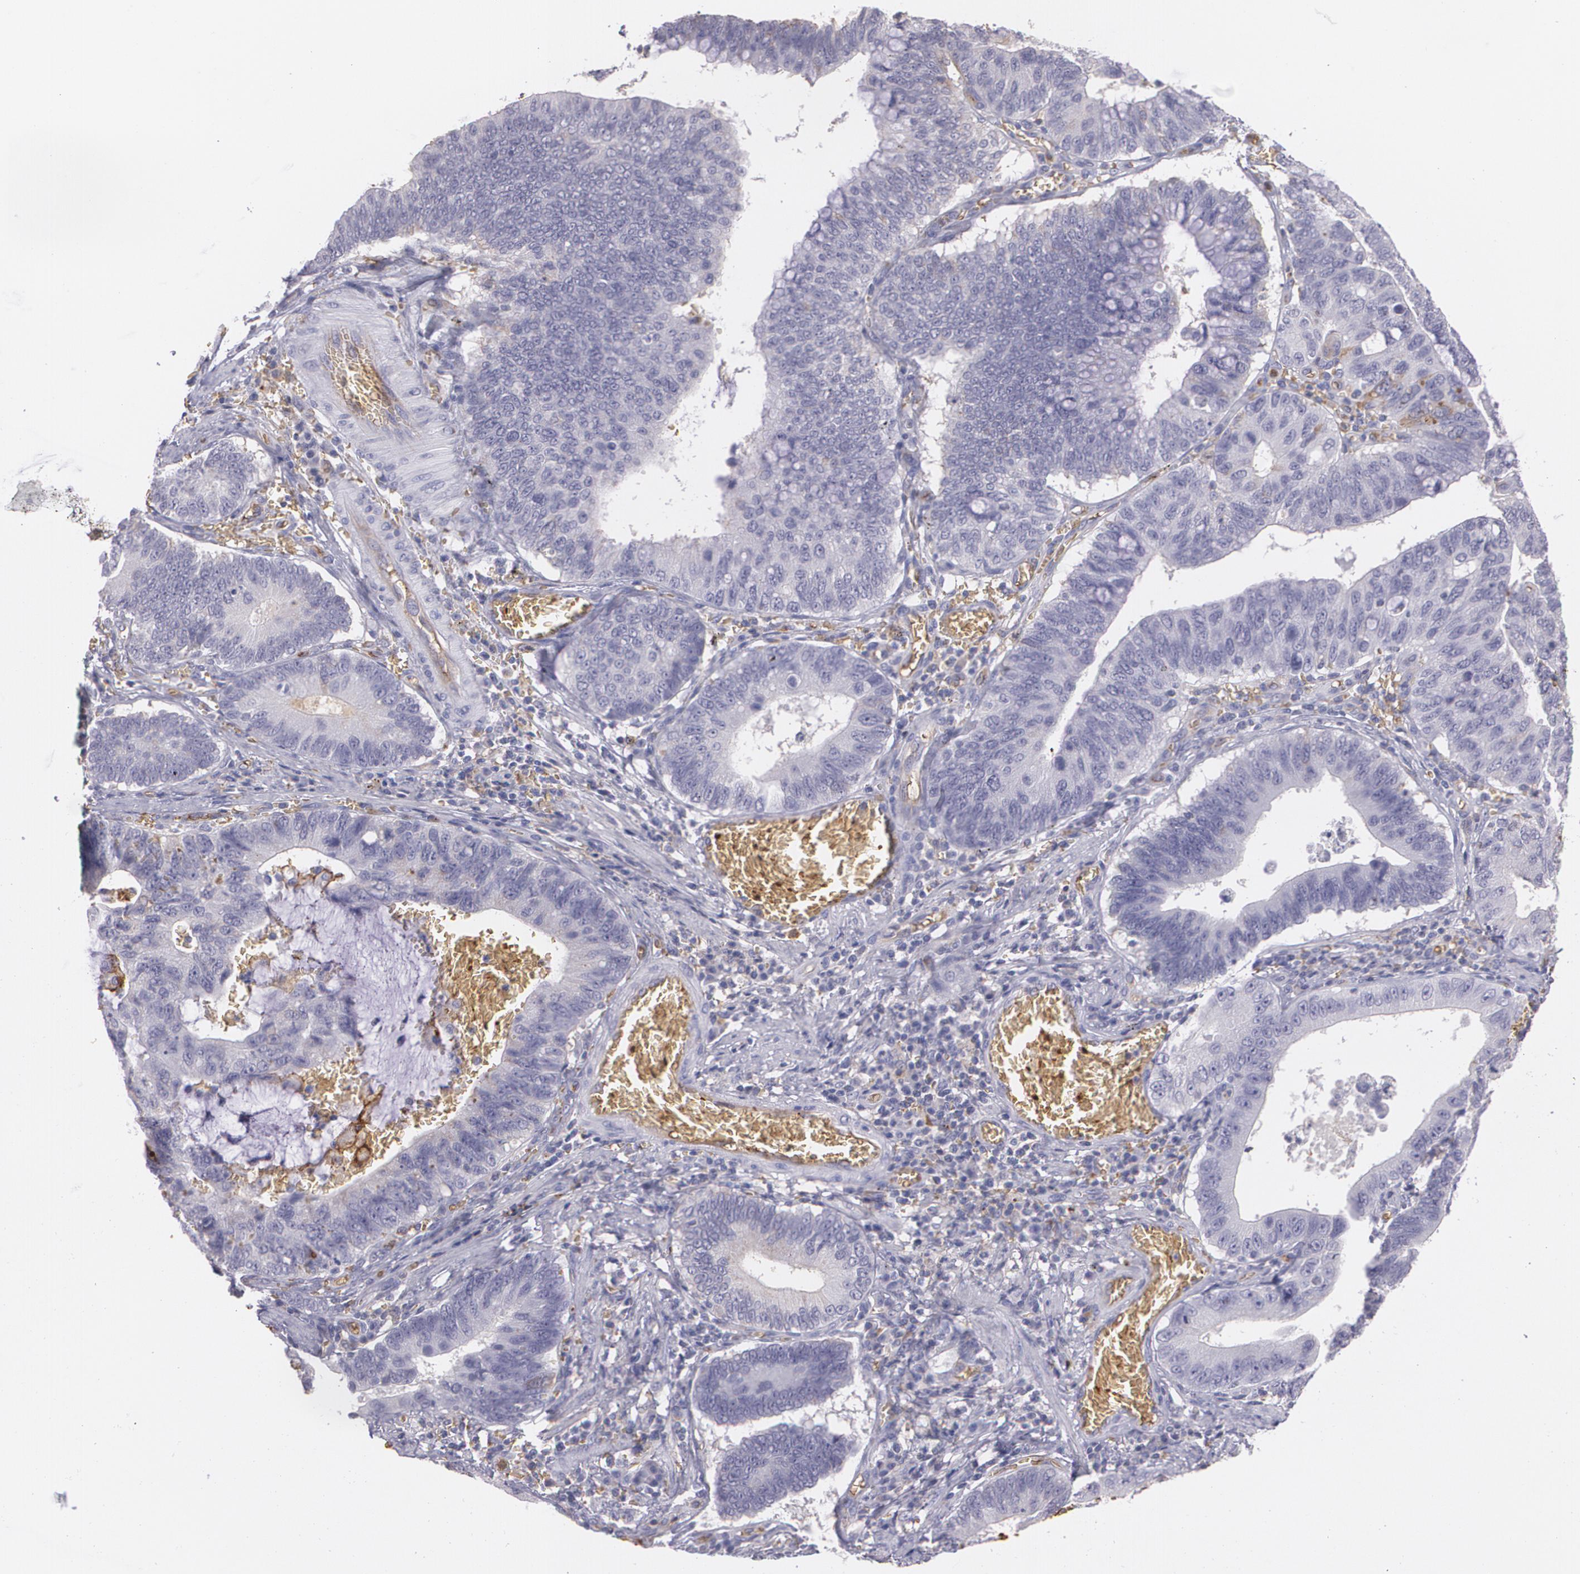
{"staining": {"intensity": "negative", "quantity": "none", "location": "none"}, "tissue": "stomach cancer", "cell_type": "Tumor cells", "image_type": "cancer", "snomed": [{"axis": "morphology", "description": "Adenocarcinoma, NOS"}, {"axis": "topography", "description": "Stomach"}, {"axis": "topography", "description": "Gastric cardia"}], "caption": "An immunohistochemistry (IHC) photomicrograph of stomach adenocarcinoma is shown. There is no staining in tumor cells of stomach adenocarcinoma.", "gene": "ACE", "patient": {"sex": "male", "age": 59}}